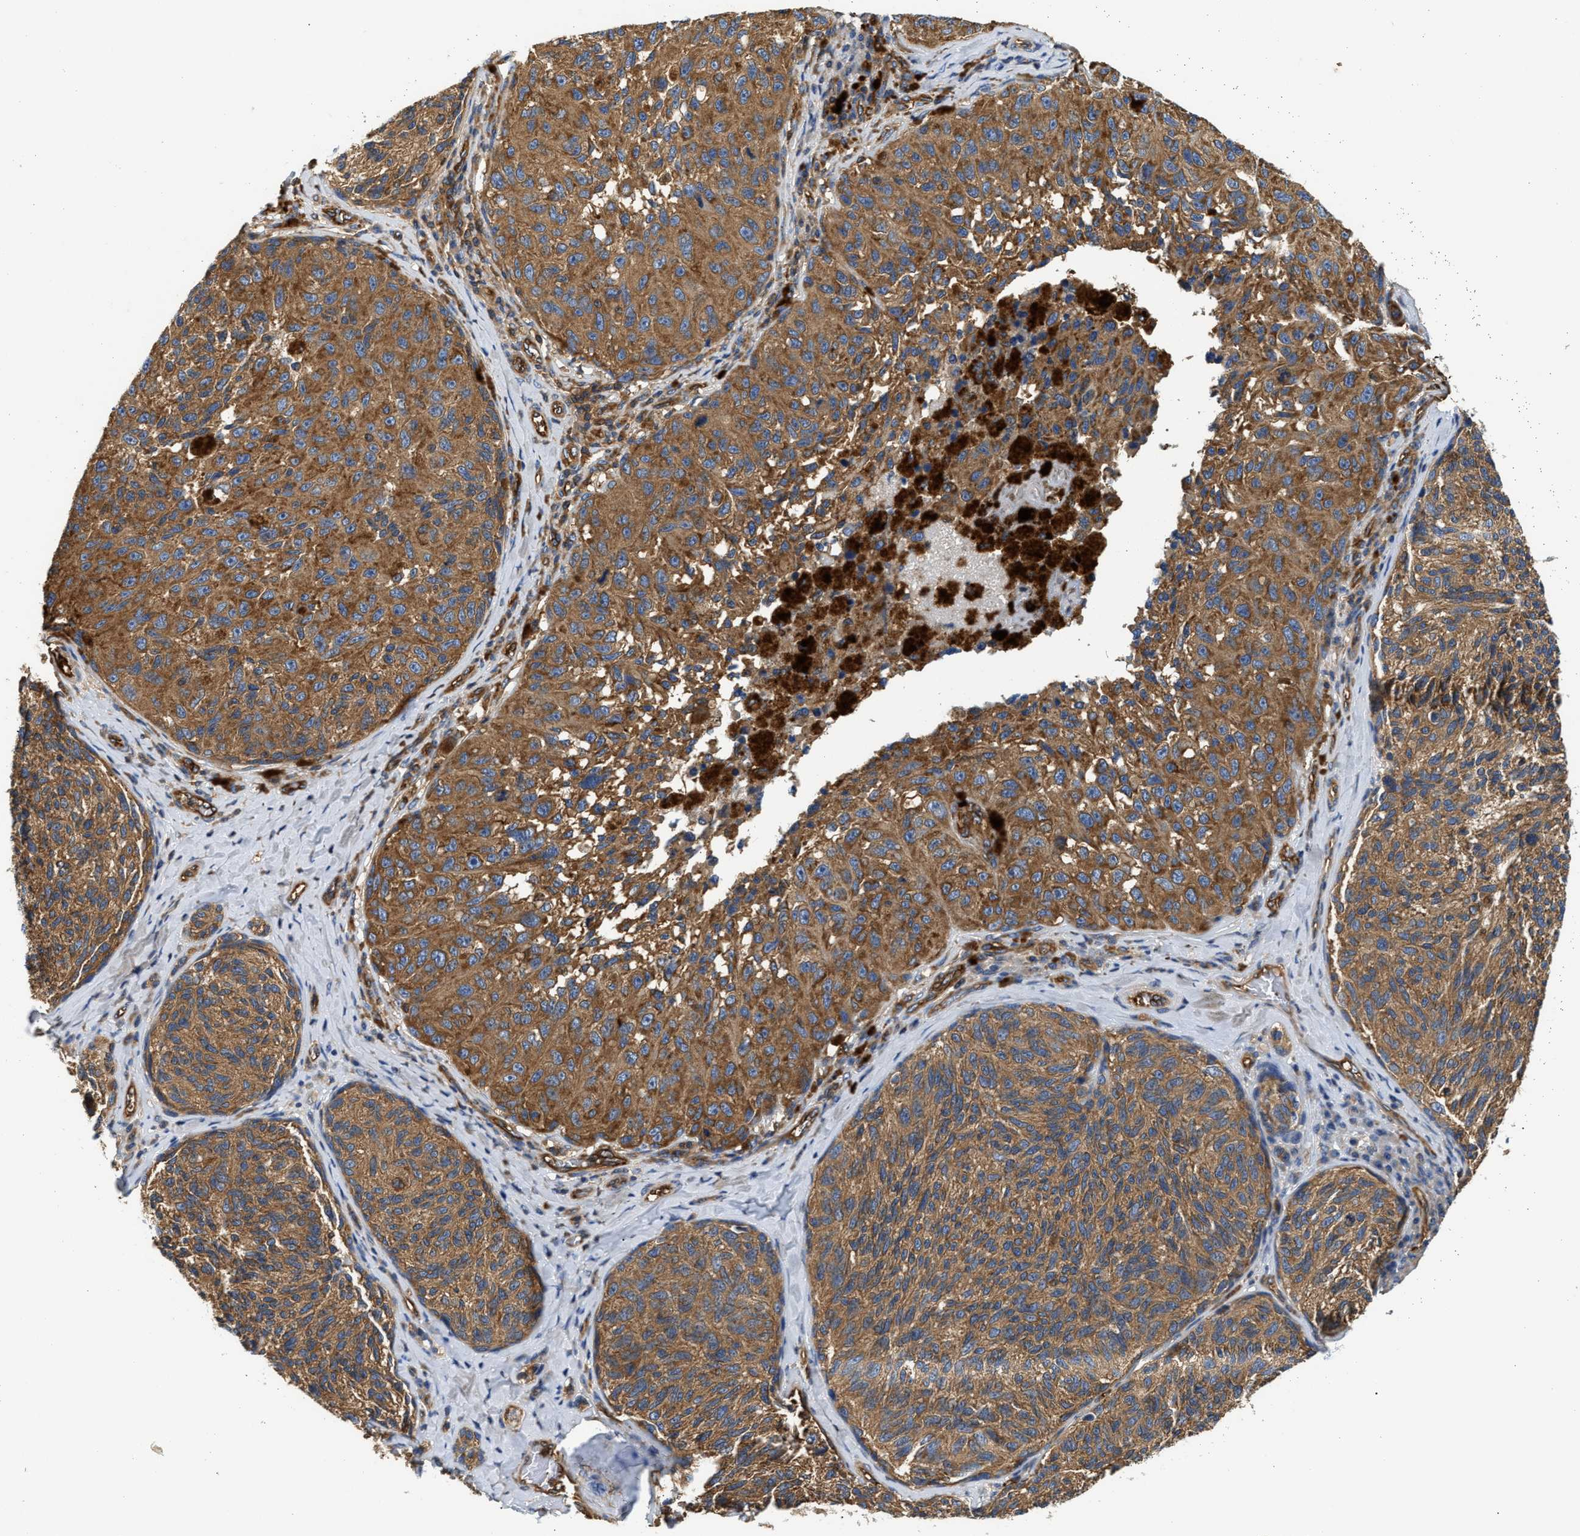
{"staining": {"intensity": "moderate", "quantity": ">75%", "location": "cytoplasmic/membranous"}, "tissue": "melanoma", "cell_type": "Tumor cells", "image_type": "cancer", "snomed": [{"axis": "morphology", "description": "Malignant melanoma, NOS"}, {"axis": "topography", "description": "Skin"}], "caption": "Immunohistochemistry (IHC) image of melanoma stained for a protein (brown), which reveals medium levels of moderate cytoplasmic/membranous positivity in approximately >75% of tumor cells.", "gene": "SAMD9L", "patient": {"sex": "female", "age": 73}}